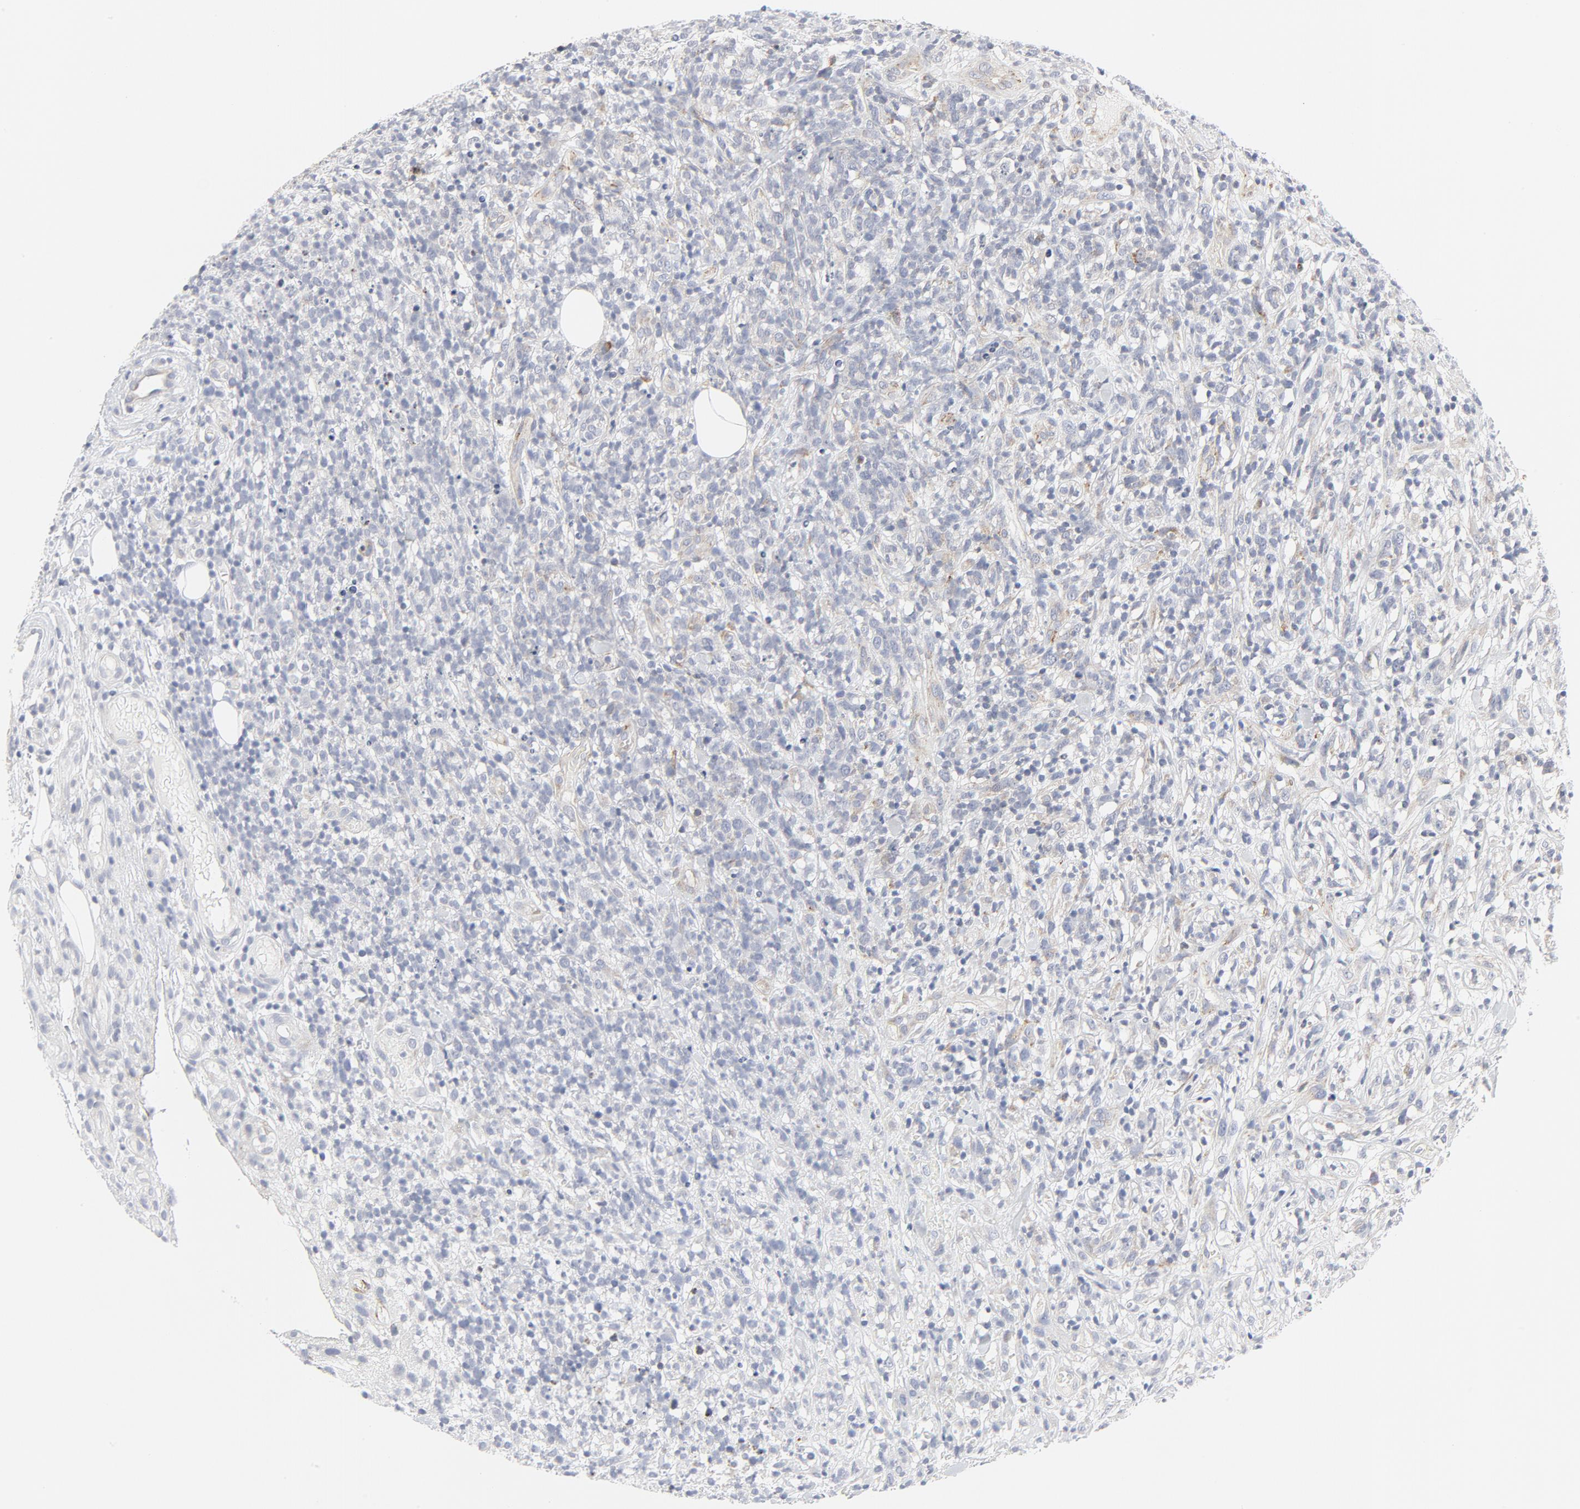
{"staining": {"intensity": "negative", "quantity": "none", "location": "none"}, "tissue": "lymphoma", "cell_type": "Tumor cells", "image_type": "cancer", "snomed": [{"axis": "morphology", "description": "Malignant lymphoma, non-Hodgkin's type, High grade"}, {"axis": "topography", "description": "Lymph node"}], "caption": "The micrograph reveals no significant positivity in tumor cells of lymphoma.", "gene": "LRP6", "patient": {"sex": "female", "age": 73}}